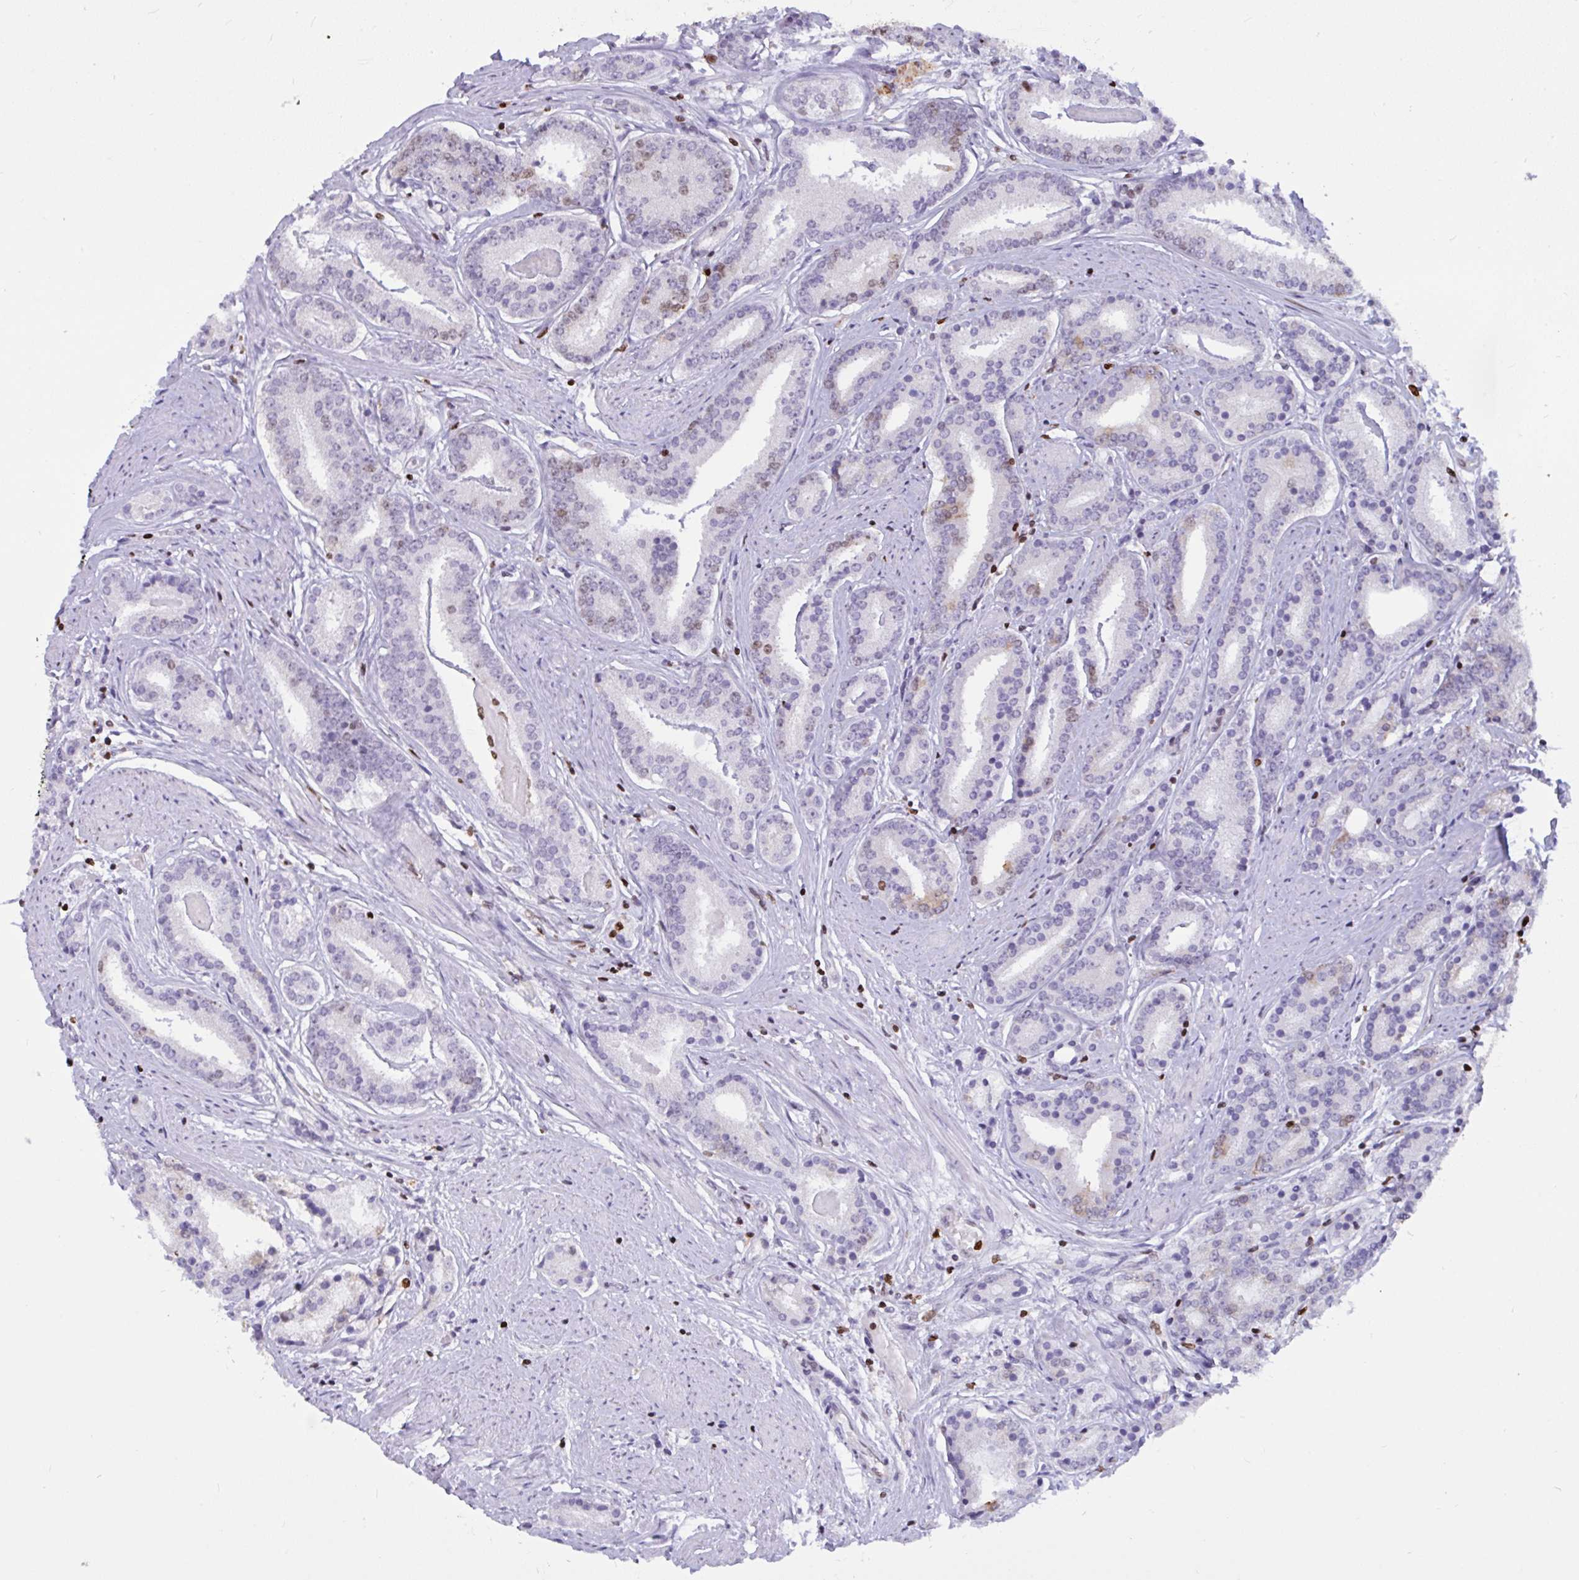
{"staining": {"intensity": "negative", "quantity": "none", "location": "none"}, "tissue": "prostate cancer", "cell_type": "Tumor cells", "image_type": "cancer", "snomed": [{"axis": "morphology", "description": "Adenocarcinoma, High grade"}, {"axis": "topography", "description": "Prostate"}], "caption": "High magnification brightfield microscopy of prostate cancer stained with DAB (brown) and counterstained with hematoxylin (blue): tumor cells show no significant staining. (DAB (3,3'-diaminobenzidine) IHC visualized using brightfield microscopy, high magnification).", "gene": "HMGB2", "patient": {"sex": "male", "age": 63}}